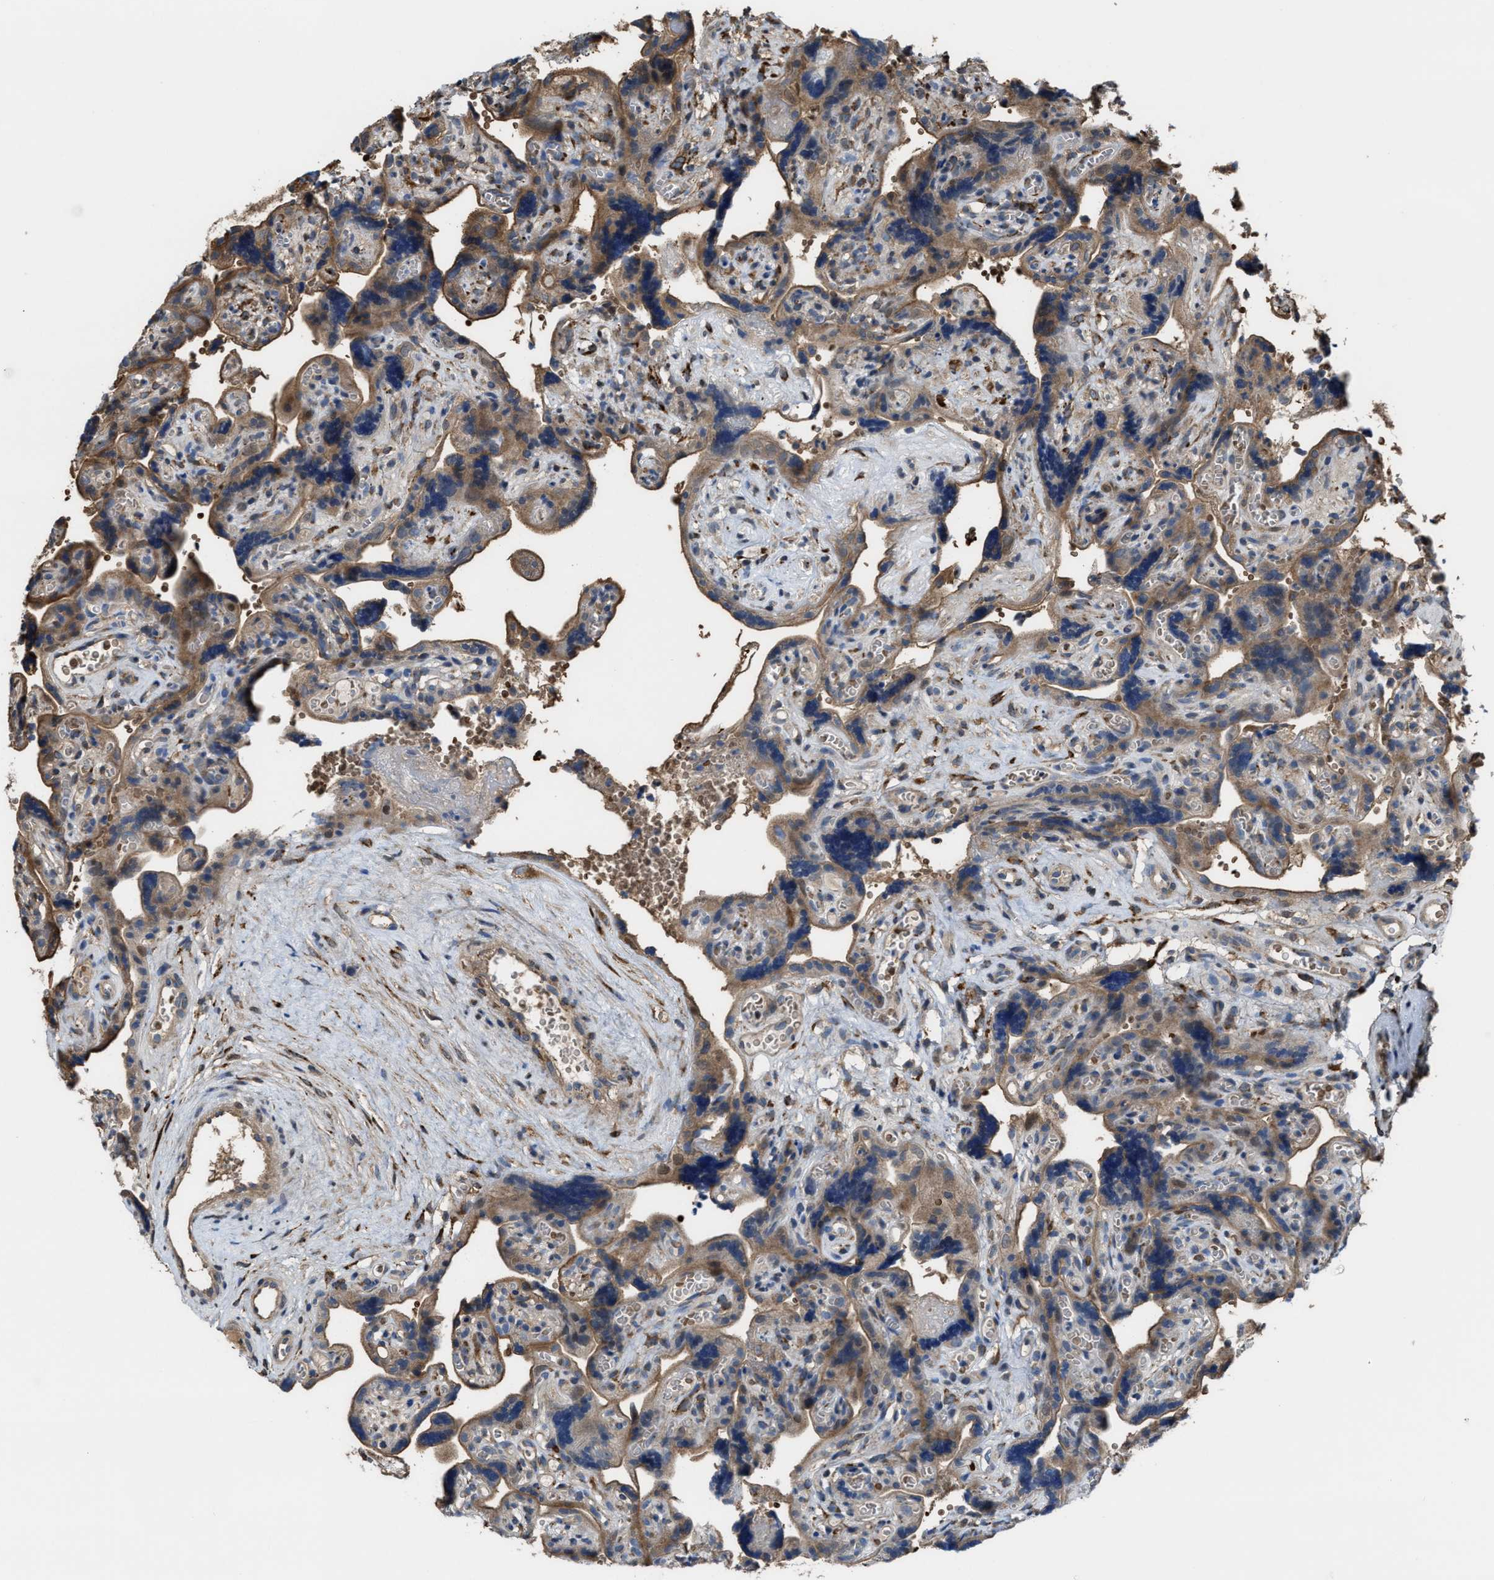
{"staining": {"intensity": "strong", "quantity": ">75%", "location": "cytoplasmic/membranous"}, "tissue": "placenta", "cell_type": "Decidual cells", "image_type": "normal", "snomed": [{"axis": "morphology", "description": "Normal tissue, NOS"}, {"axis": "topography", "description": "Placenta"}], "caption": "A high amount of strong cytoplasmic/membranous expression is present in about >75% of decidual cells in unremarkable placenta.", "gene": "SELENOM", "patient": {"sex": "female", "age": 30}}